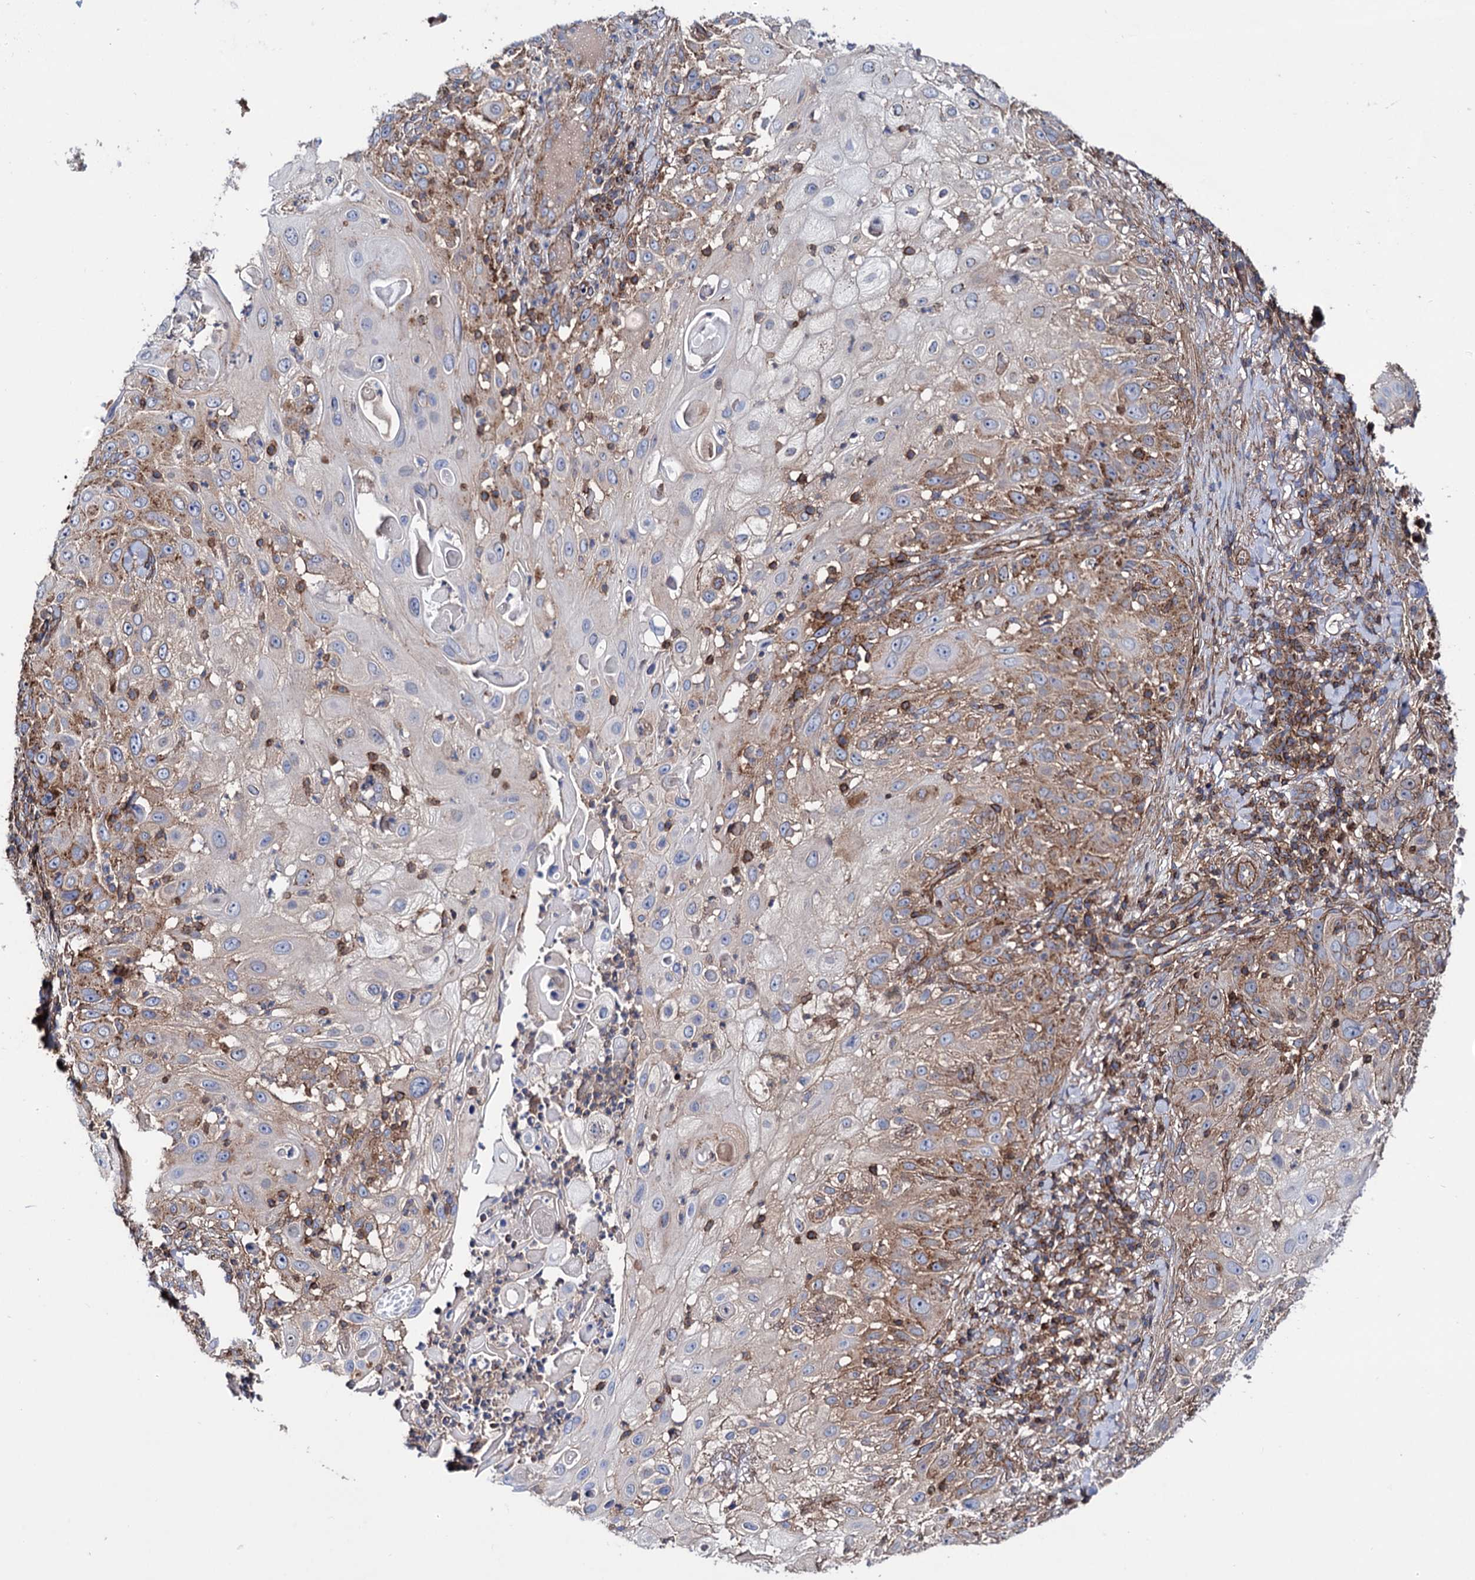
{"staining": {"intensity": "weak", "quantity": "25%-75%", "location": "cytoplasmic/membranous"}, "tissue": "skin cancer", "cell_type": "Tumor cells", "image_type": "cancer", "snomed": [{"axis": "morphology", "description": "Squamous cell carcinoma, NOS"}, {"axis": "topography", "description": "Skin"}], "caption": "High-magnification brightfield microscopy of squamous cell carcinoma (skin) stained with DAB (brown) and counterstained with hematoxylin (blue). tumor cells exhibit weak cytoplasmic/membranous staining is identified in approximately25%-75% of cells.", "gene": "DEF6", "patient": {"sex": "female", "age": 44}}